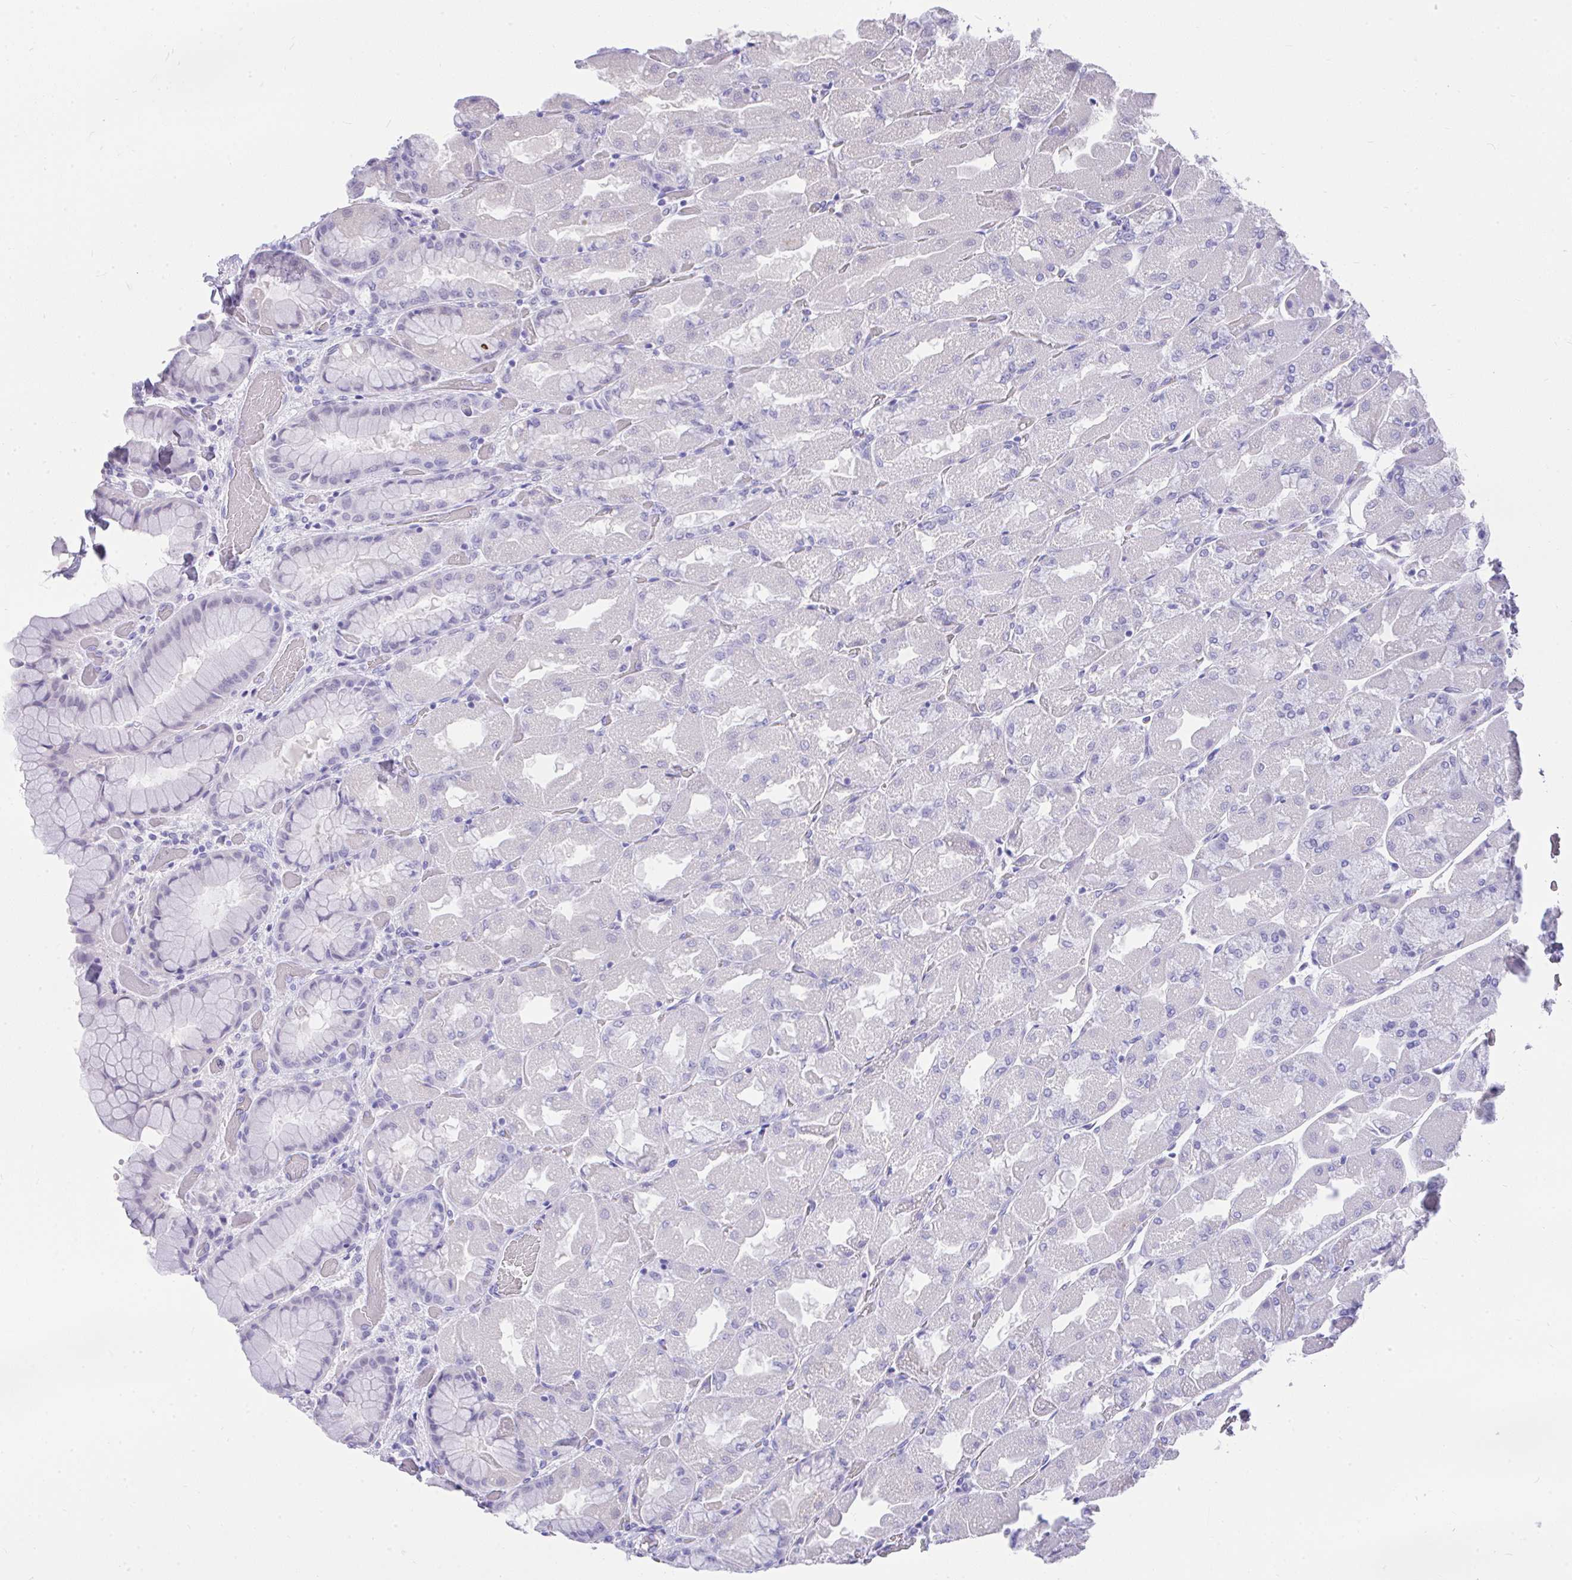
{"staining": {"intensity": "negative", "quantity": "none", "location": "none"}, "tissue": "stomach", "cell_type": "Glandular cells", "image_type": "normal", "snomed": [{"axis": "morphology", "description": "Normal tissue, NOS"}, {"axis": "topography", "description": "Stomach"}], "caption": "The immunohistochemistry image has no significant positivity in glandular cells of stomach.", "gene": "MS4A12", "patient": {"sex": "female", "age": 61}}